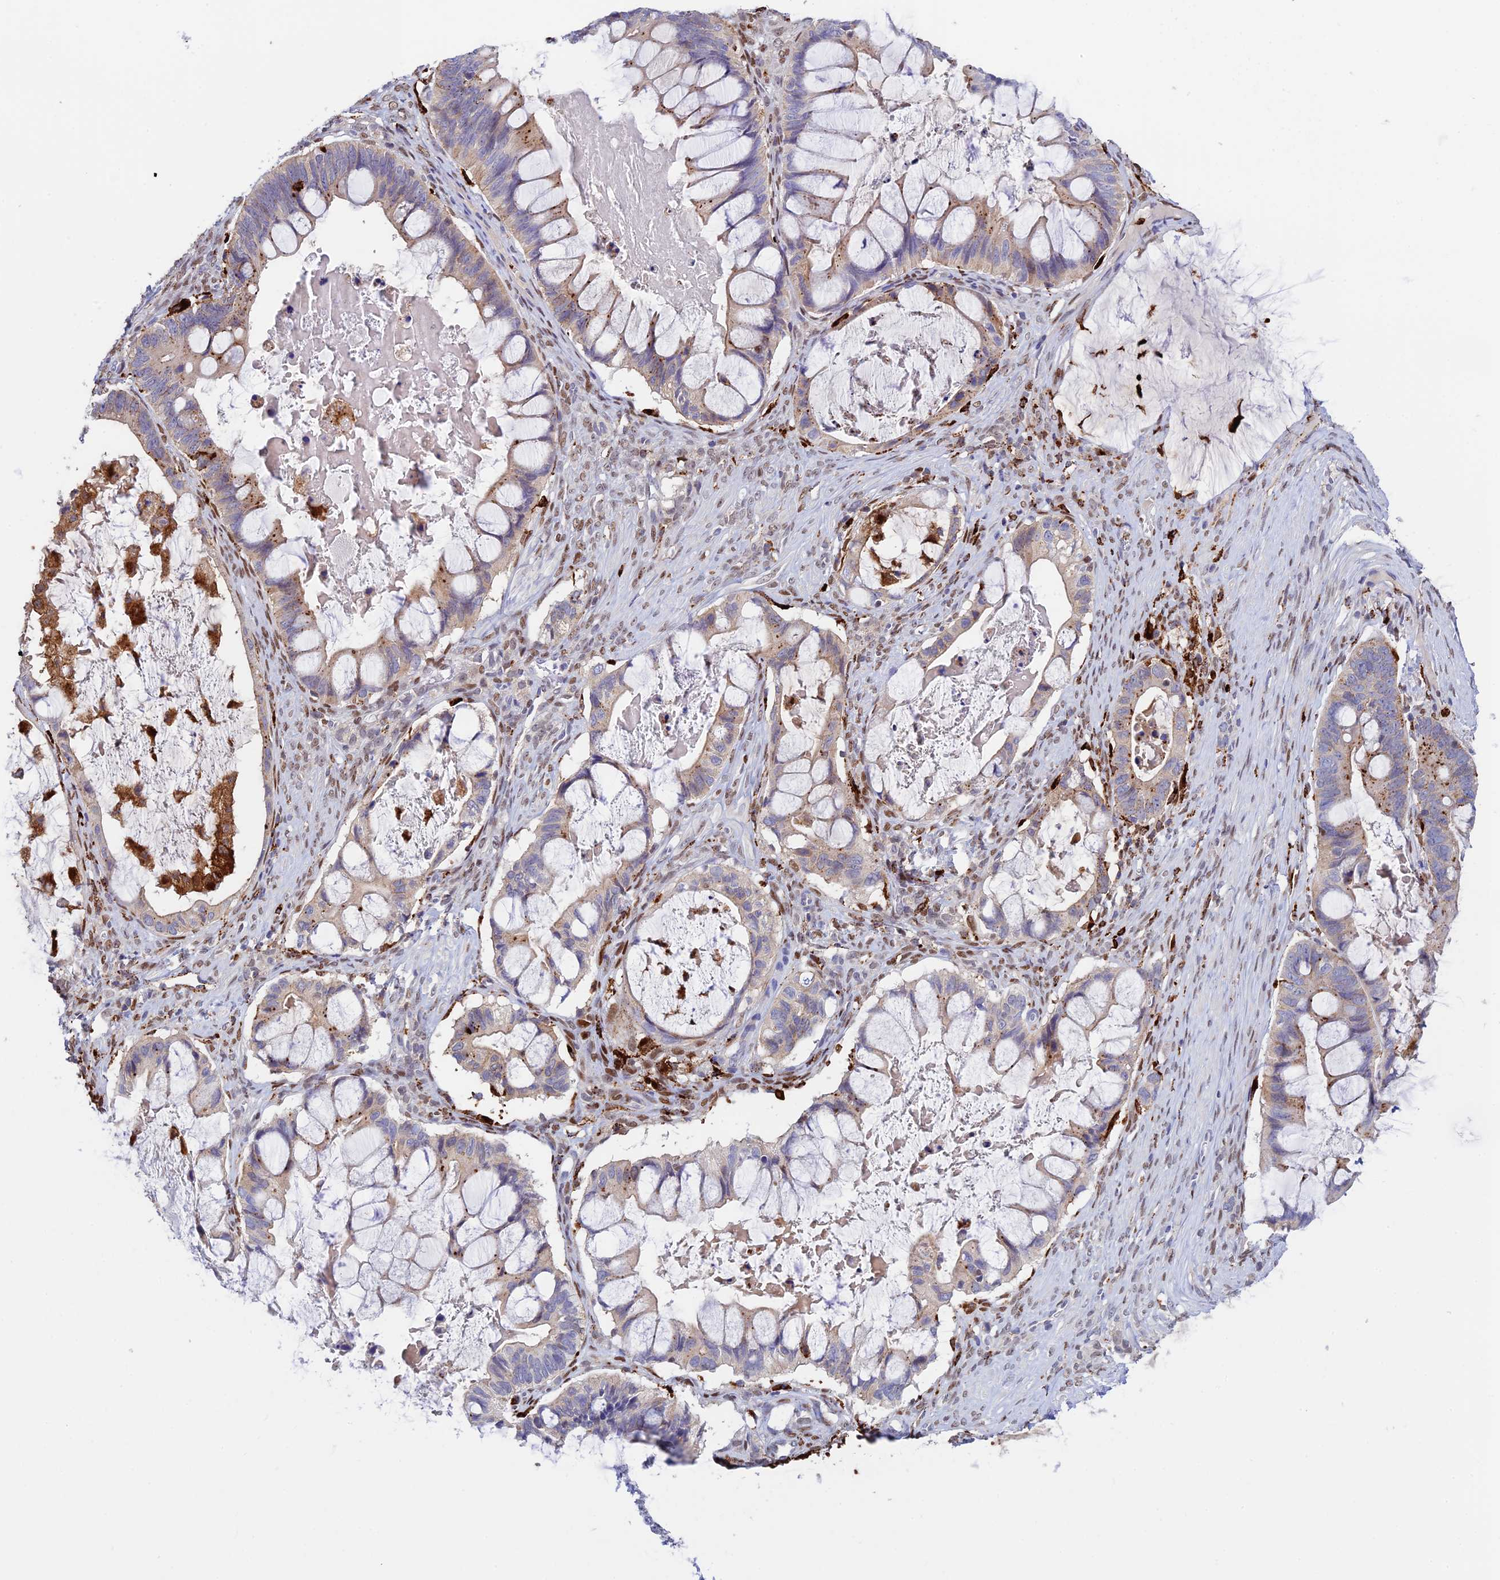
{"staining": {"intensity": "moderate", "quantity": "<25%", "location": "cytoplasmic/membranous"}, "tissue": "ovarian cancer", "cell_type": "Tumor cells", "image_type": "cancer", "snomed": [{"axis": "morphology", "description": "Cystadenocarcinoma, mucinous, NOS"}, {"axis": "topography", "description": "Ovary"}], "caption": "Approximately <25% of tumor cells in ovarian cancer (mucinous cystadenocarcinoma) display moderate cytoplasmic/membranous protein staining as visualized by brown immunohistochemical staining.", "gene": "HIC1", "patient": {"sex": "female", "age": 61}}